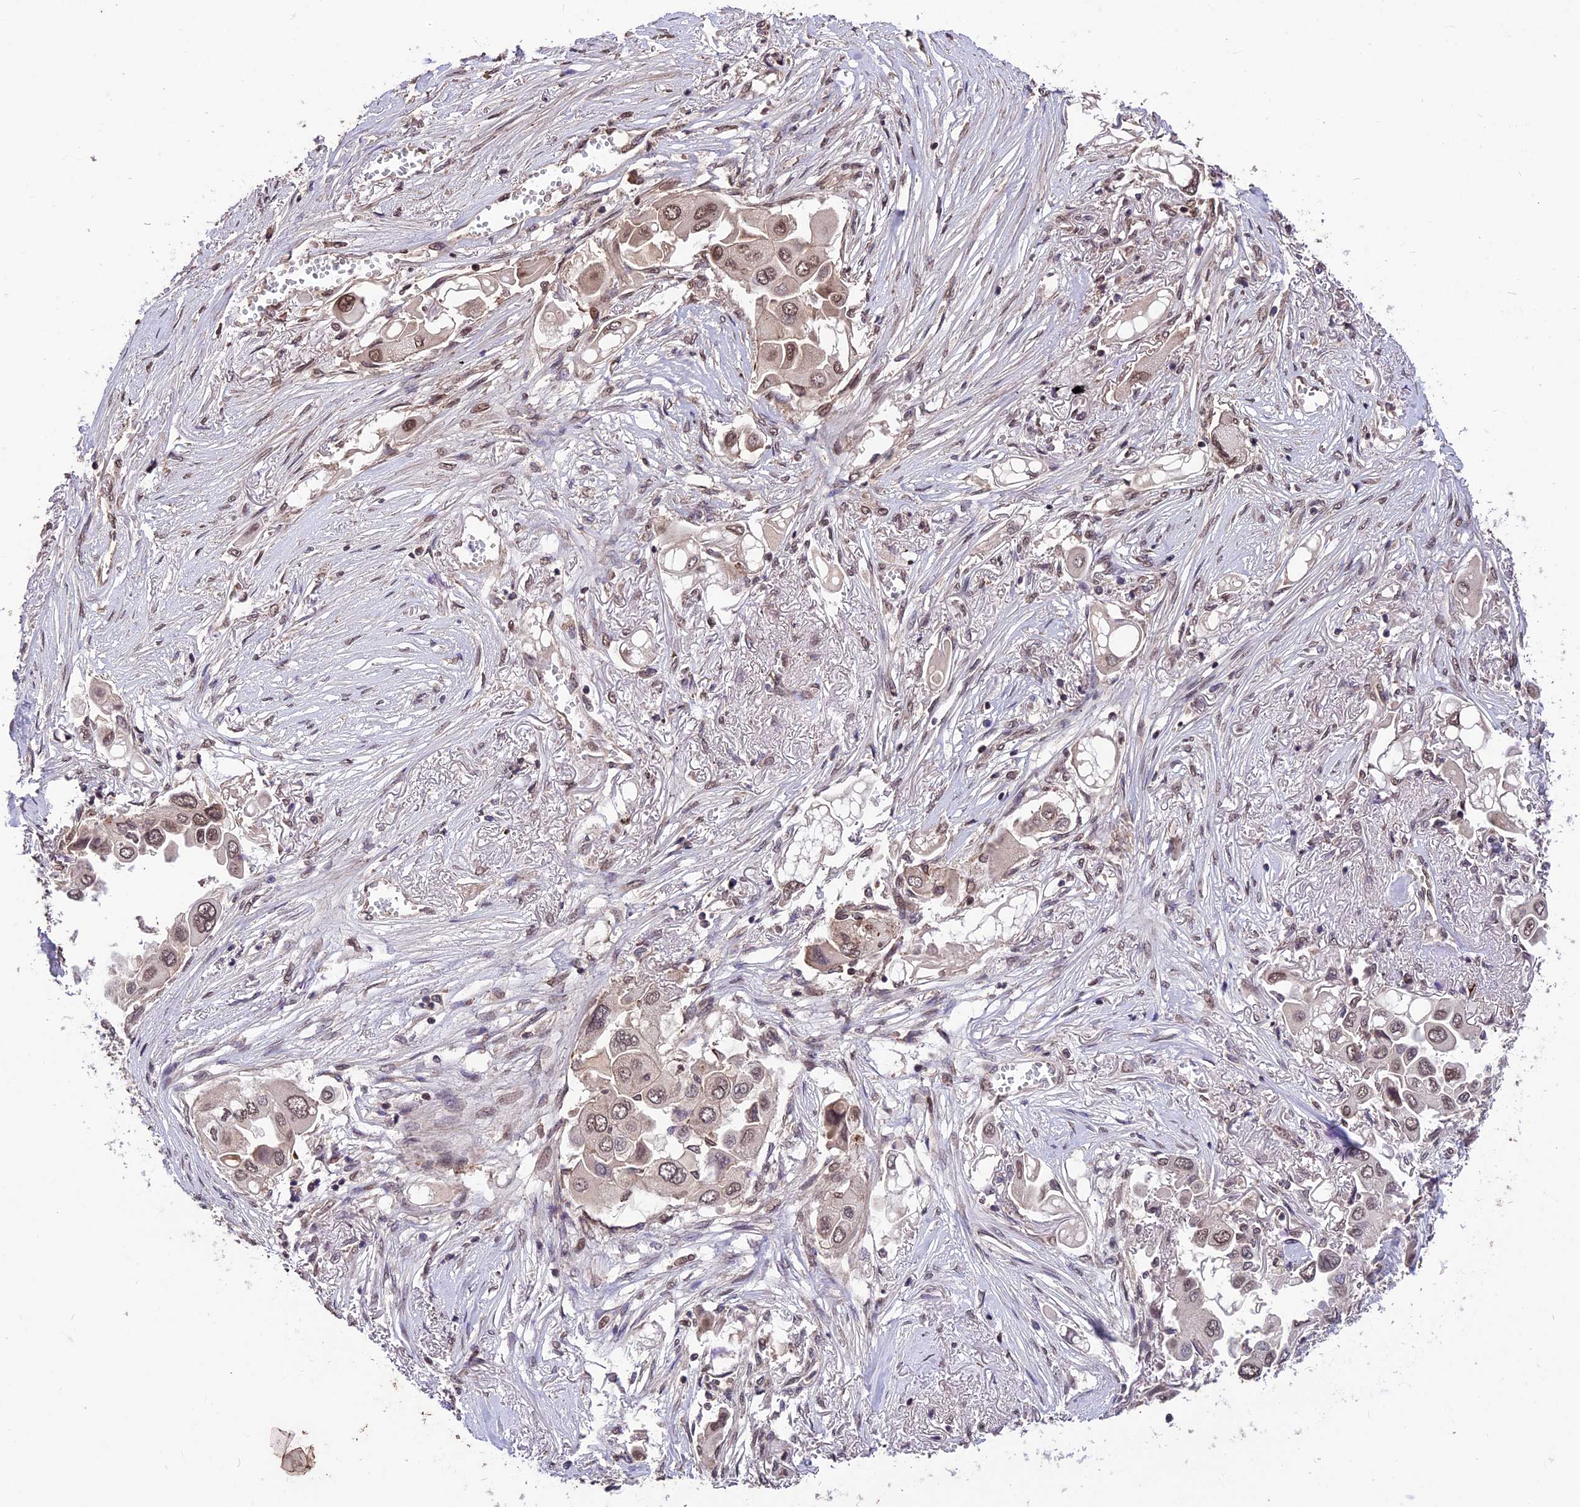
{"staining": {"intensity": "moderate", "quantity": ">75%", "location": "cytoplasmic/membranous,nuclear"}, "tissue": "lung cancer", "cell_type": "Tumor cells", "image_type": "cancer", "snomed": [{"axis": "morphology", "description": "Adenocarcinoma, NOS"}, {"axis": "topography", "description": "Lung"}], "caption": "This micrograph exhibits IHC staining of adenocarcinoma (lung), with medium moderate cytoplasmic/membranous and nuclear expression in about >75% of tumor cells.", "gene": "ZNF598", "patient": {"sex": "female", "age": 76}}